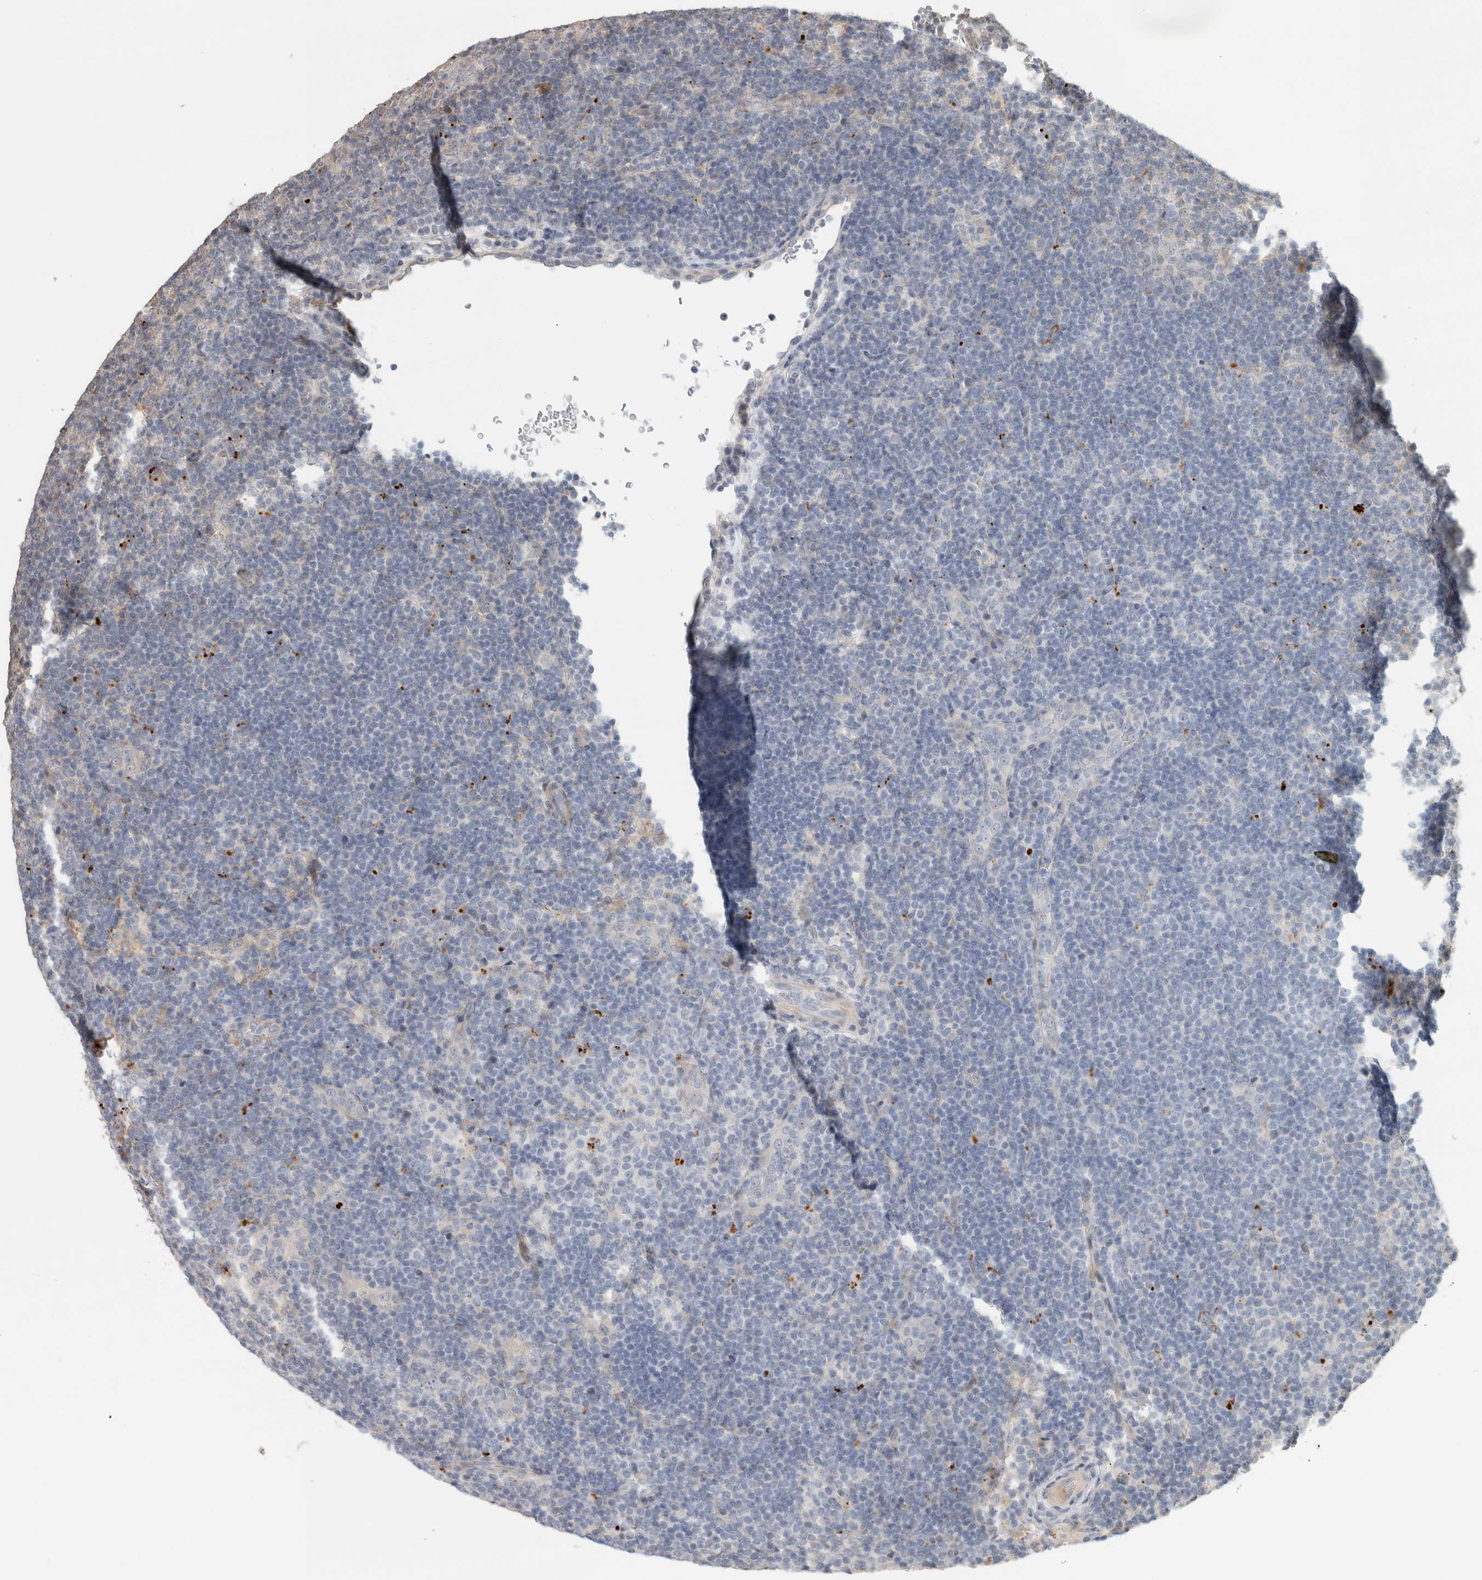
{"staining": {"intensity": "negative", "quantity": "none", "location": "none"}, "tissue": "lymphoma", "cell_type": "Tumor cells", "image_type": "cancer", "snomed": [{"axis": "morphology", "description": "Hodgkin's disease, NOS"}, {"axis": "topography", "description": "Lymph node"}], "caption": "Immunohistochemistry (IHC) image of neoplastic tissue: human Hodgkin's disease stained with DAB shows no significant protein staining in tumor cells. (Stains: DAB IHC with hematoxylin counter stain, Microscopy: brightfield microscopy at high magnification).", "gene": "PITPNC1", "patient": {"sex": "female", "age": 57}}